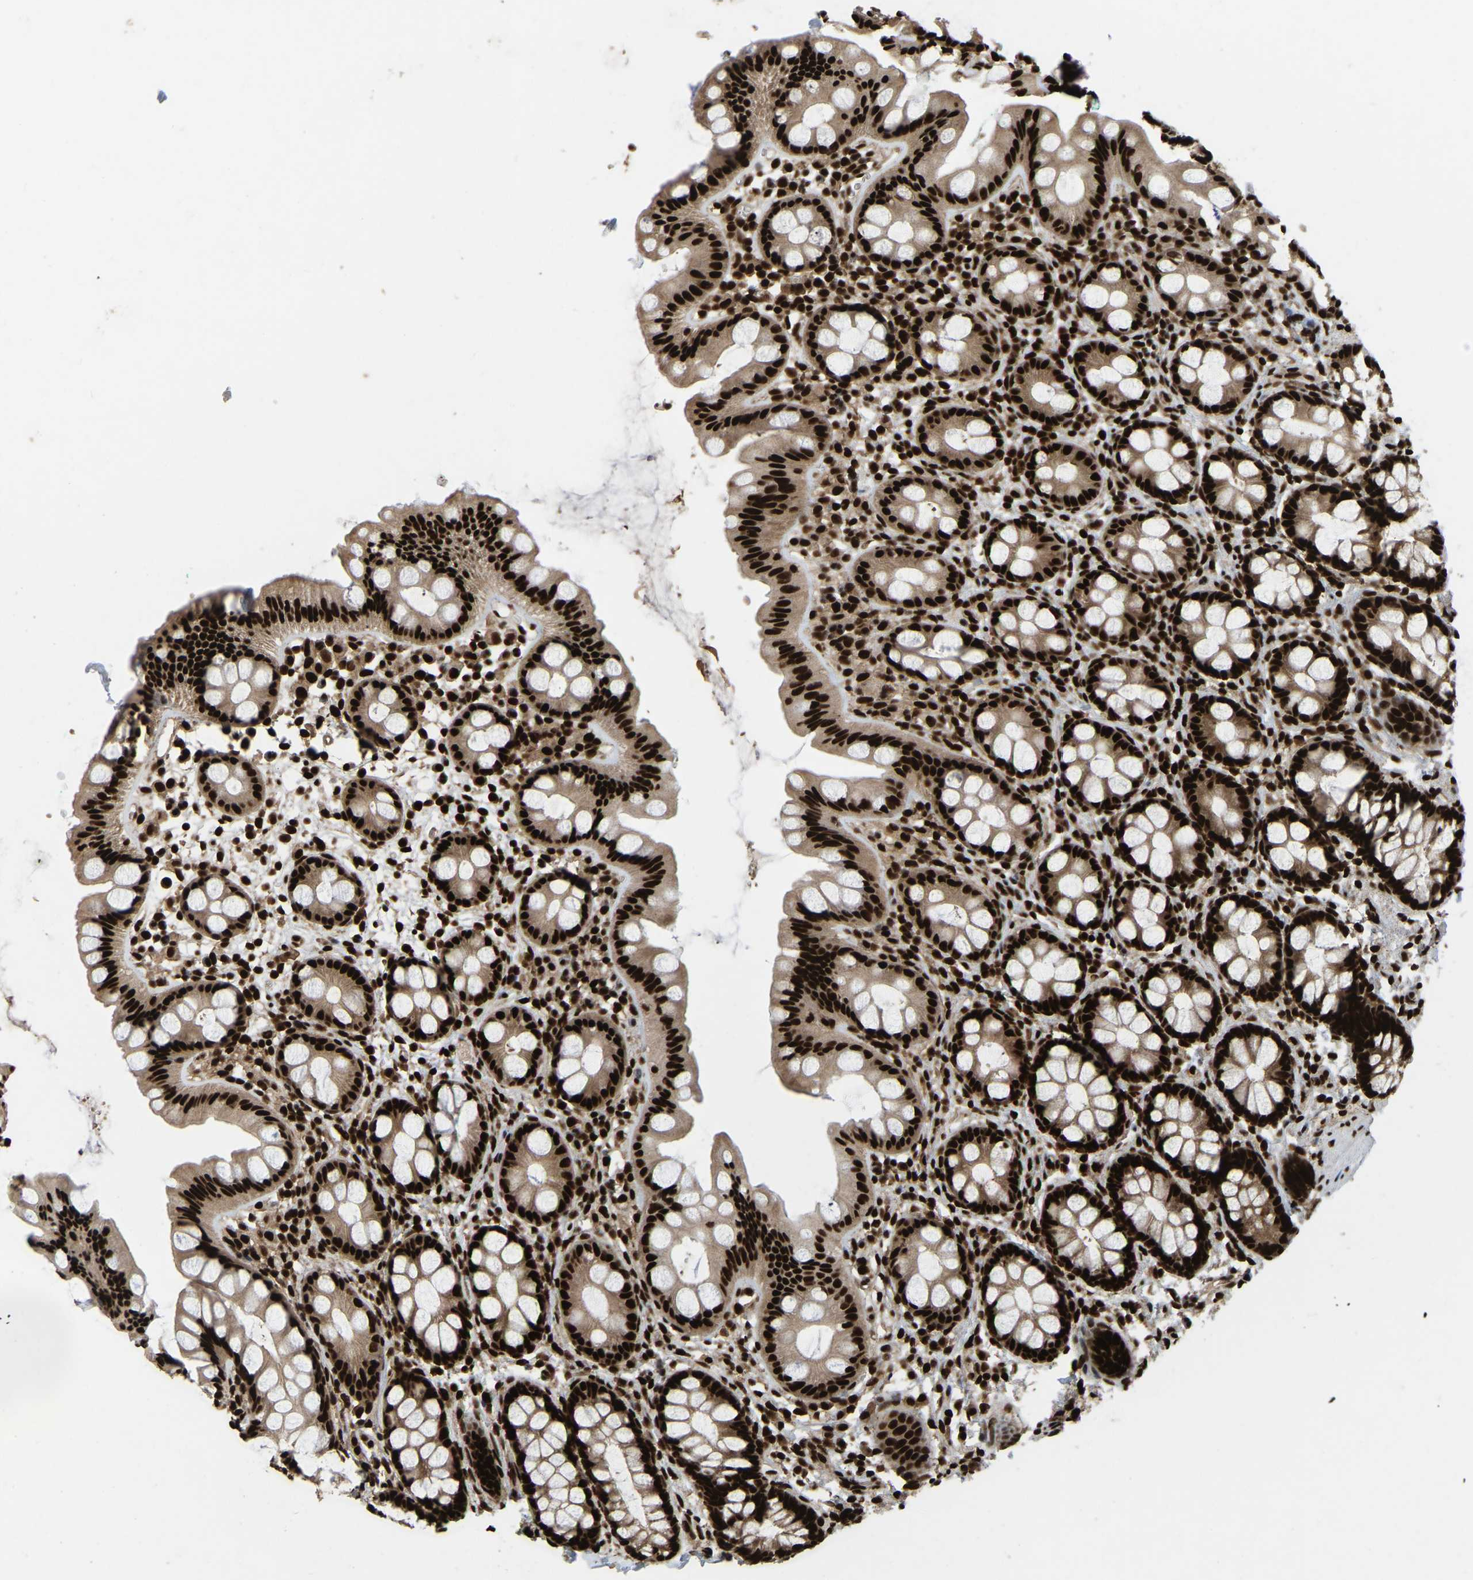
{"staining": {"intensity": "strong", "quantity": ">75%", "location": "nuclear"}, "tissue": "rectum", "cell_type": "Glandular cells", "image_type": "normal", "snomed": [{"axis": "morphology", "description": "Normal tissue, NOS"}, {"axis": "topography", "description": "Rectum"}], "caption": "Rectum stained with IHC reveals strong nuclear positivity in about >75% of glandular cells. (IHC, brightfield microscopy, high magnification).", "gene": "TBL1XR1", "patient": {"sex": "female", "age": 65}}